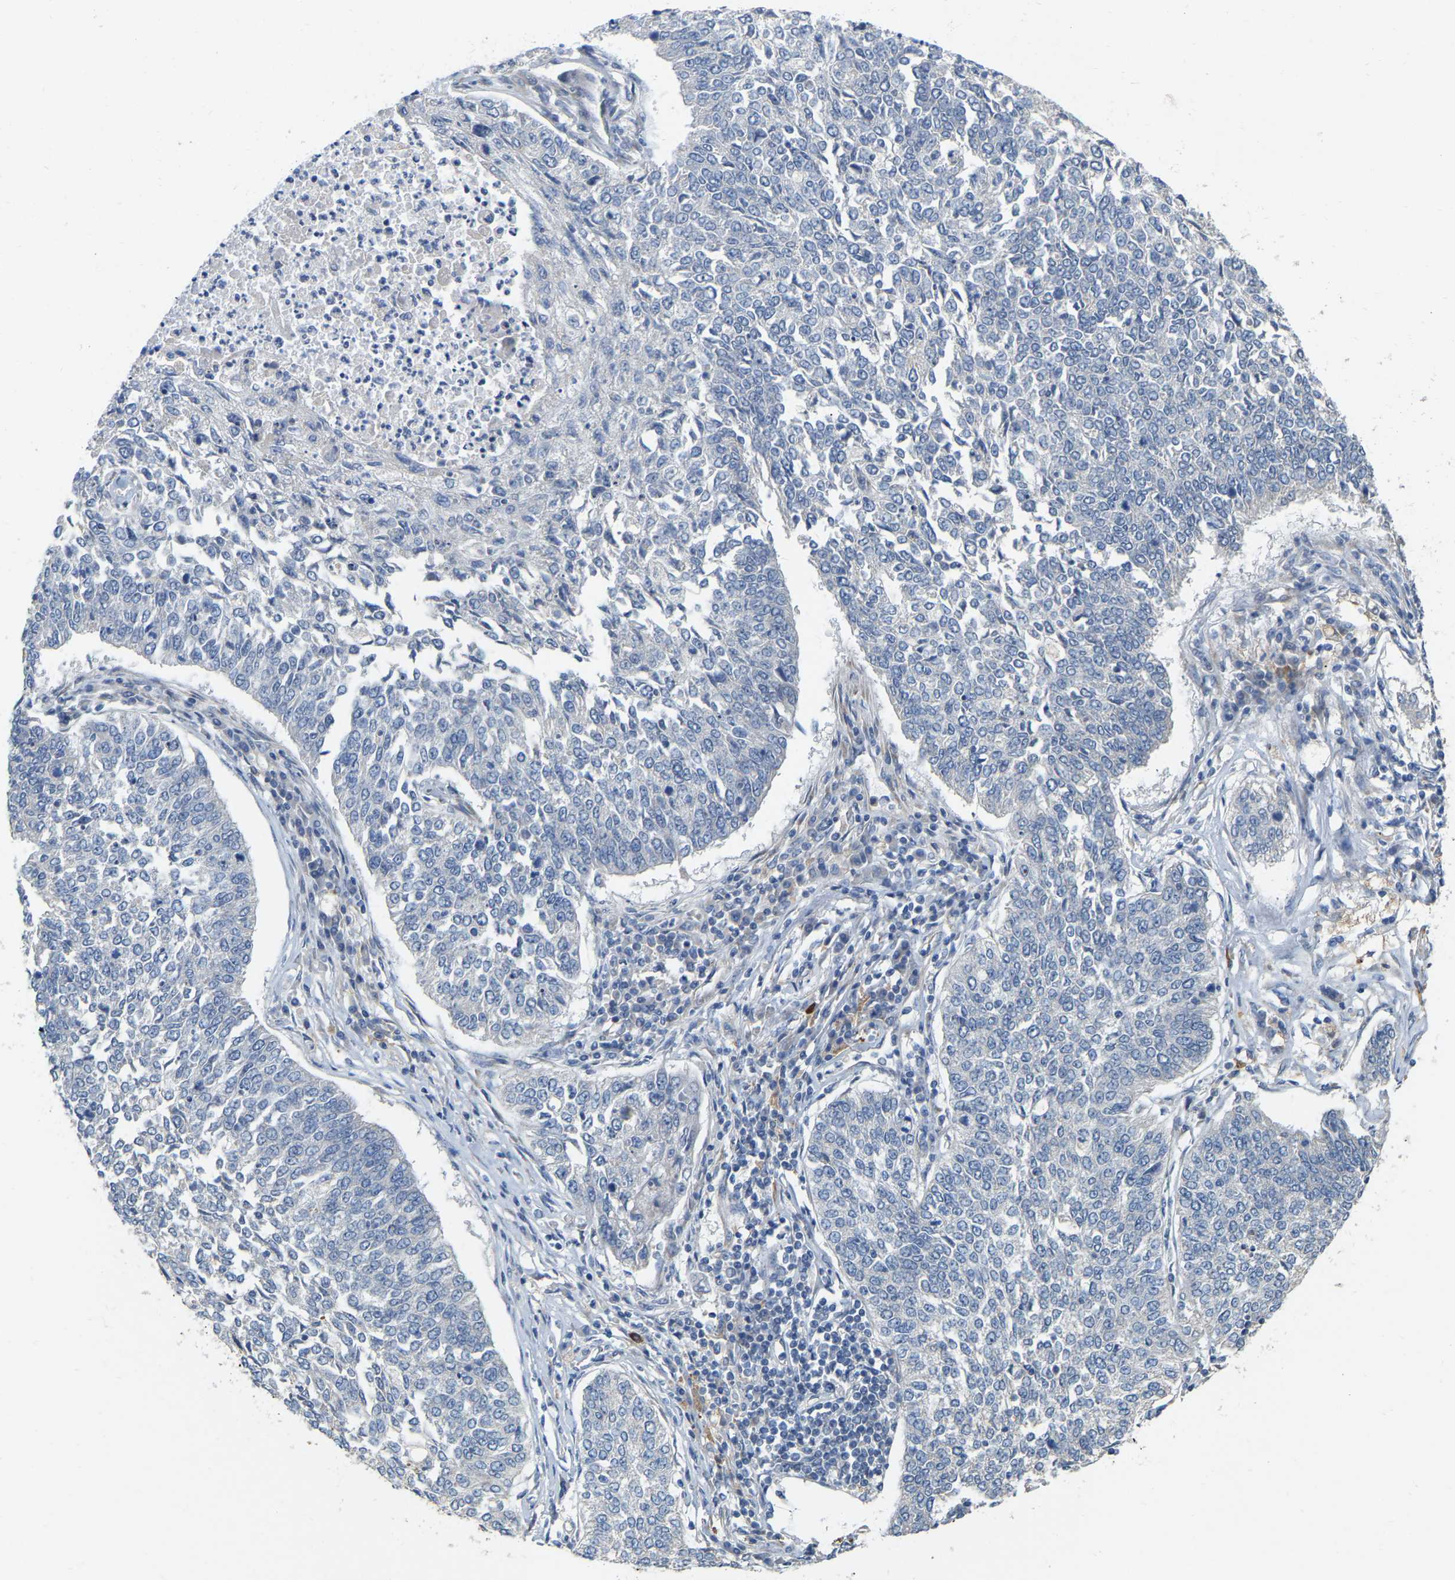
{"staining": {"intensity": "negative", "quantity": "none", "location": "none"}, "tissue": "lung cancer", "cell_type": "Tumor cells", "image_type": "cancer", "snomed": [{"axis": "morphology", "description": "Normal tissue, NOS"}, {"axis": "morphology", "description": "Squamous cell carcinoma, NOS"}, {"axis": "topography", "description": "Cartilage tissue"}, {"axis": "topography", "description": "Bronchus"}, {"axis": "topography", "description": "Lung"}], "caption": "This is an IHC micrograph of human lung squamous cell carcinoma. There is no expression in tumor cells.", "gene": "SSH1", "patient": {"sex": "female", "age": 49}}